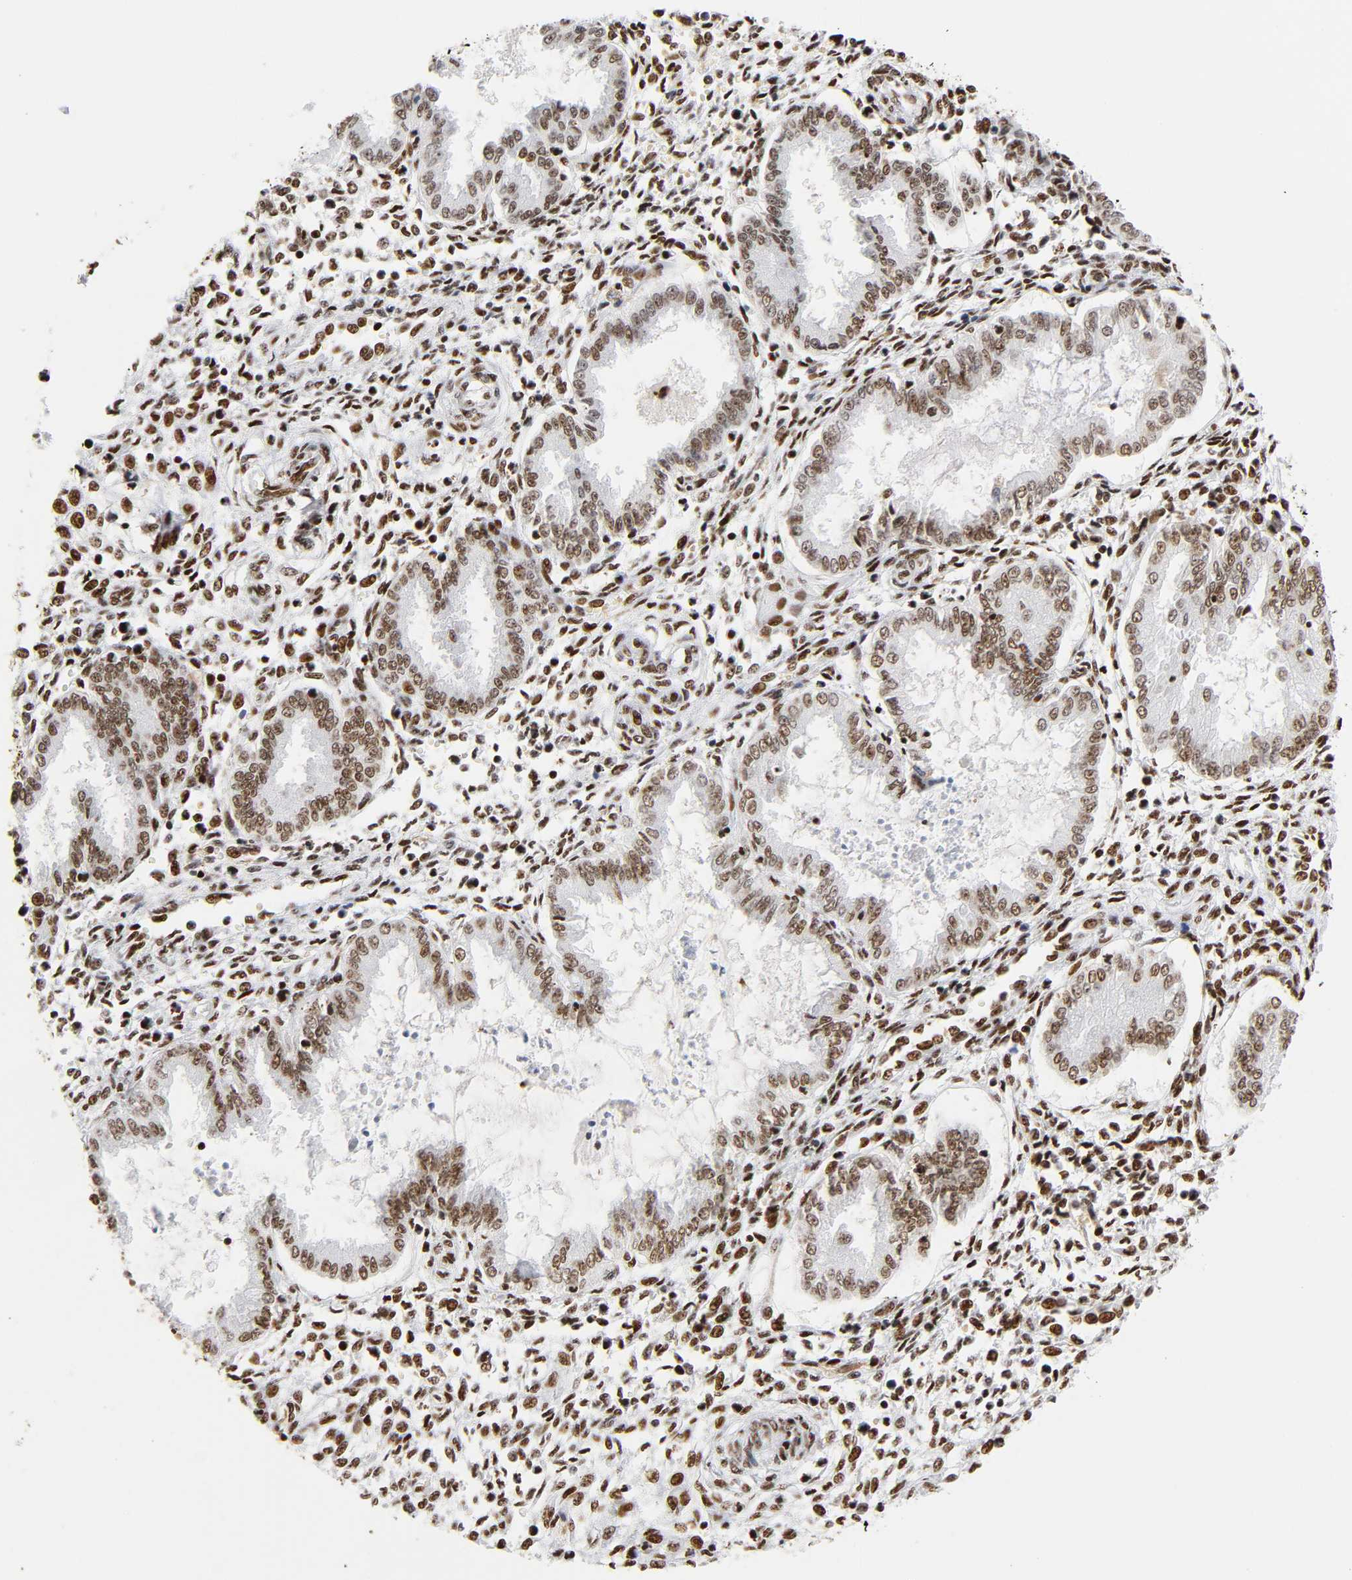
{"staining": {"intensity": "strong", "quantity": ">75%", "location": "nuclear"}, "tissue": "endometrium", "cell_type": "Cells in endometrial stroma", "image_type": "normal", "snomed": [{"axis": "morphology", "description": "Normal tissue, NOS"}, {"axis": "topography", "description": "Endometrium"}], "caption": "Unremarkable endometrium demonstrates strong nuclear positivity in about >75% of cells in endometrial stroma The protein of interest is stained brown, and the nuclei are stained in blue (DAB IHC with brightfield microscopy, high magnification)..", "gene": "XRCC6", "patient": {"sex": "female", "age": 33}}